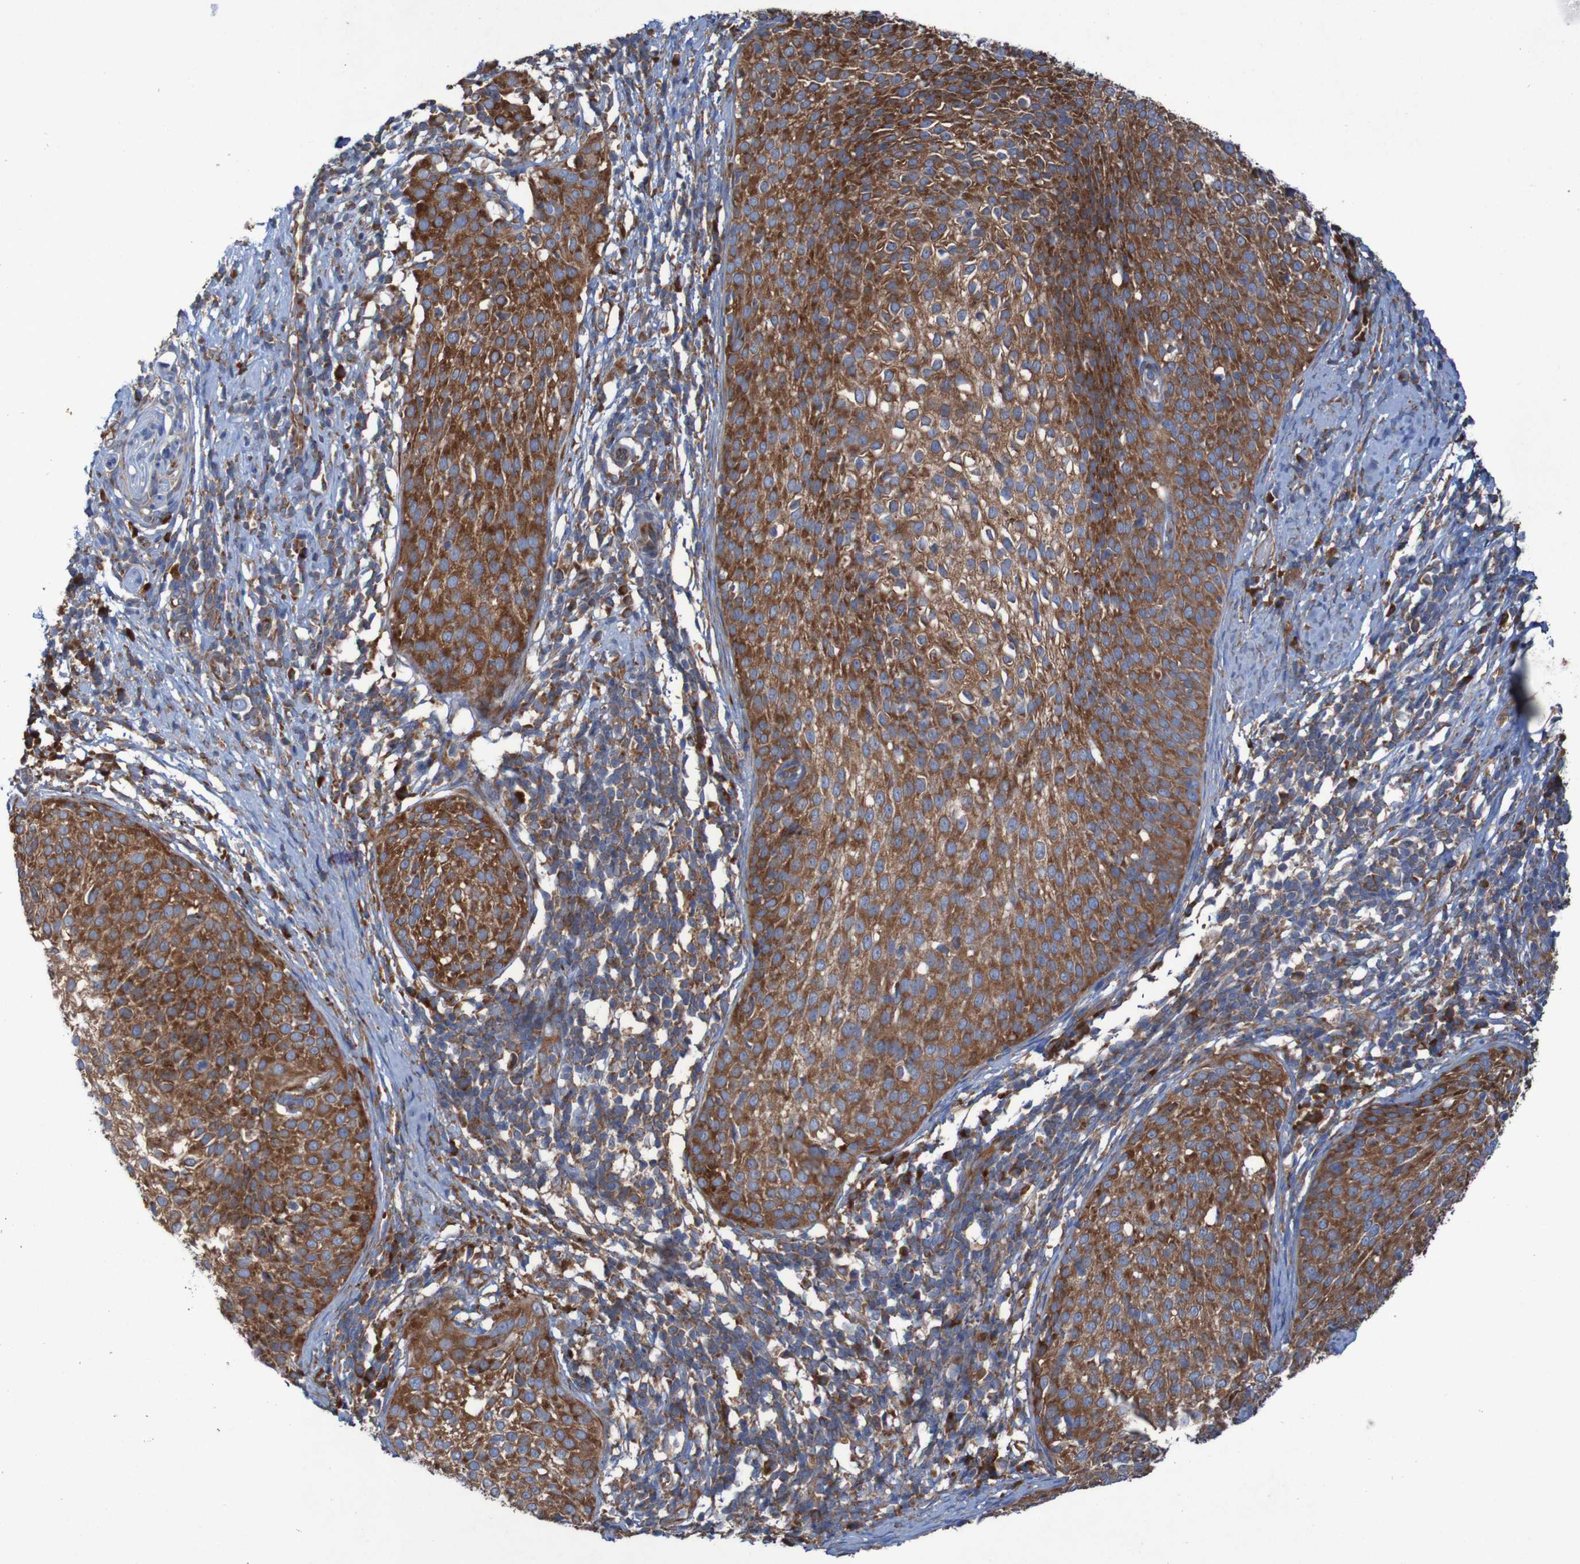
{"staining": {"intensity": "strong", "quantity": ">75%", "location": "cytoplasmic/membranous"}, "tissue": "cervical cancer", "cell_type": "Tumor cells", "image_type": "cancer", "snomed": [{"axis": "morphology", "description": "Squamous cell carcinoma, NOS"}, {"axis": "topography", "description": "Cervix"}], "caption": "This histopathology image reveals IHC staining of human squamous cell carcinoma (cervical), with high strong cytoplasmic/membranous expression in approximately >75% of tumor cells.", "gene": "RPL10", "patient": {"sex": "female", "age": 51}}